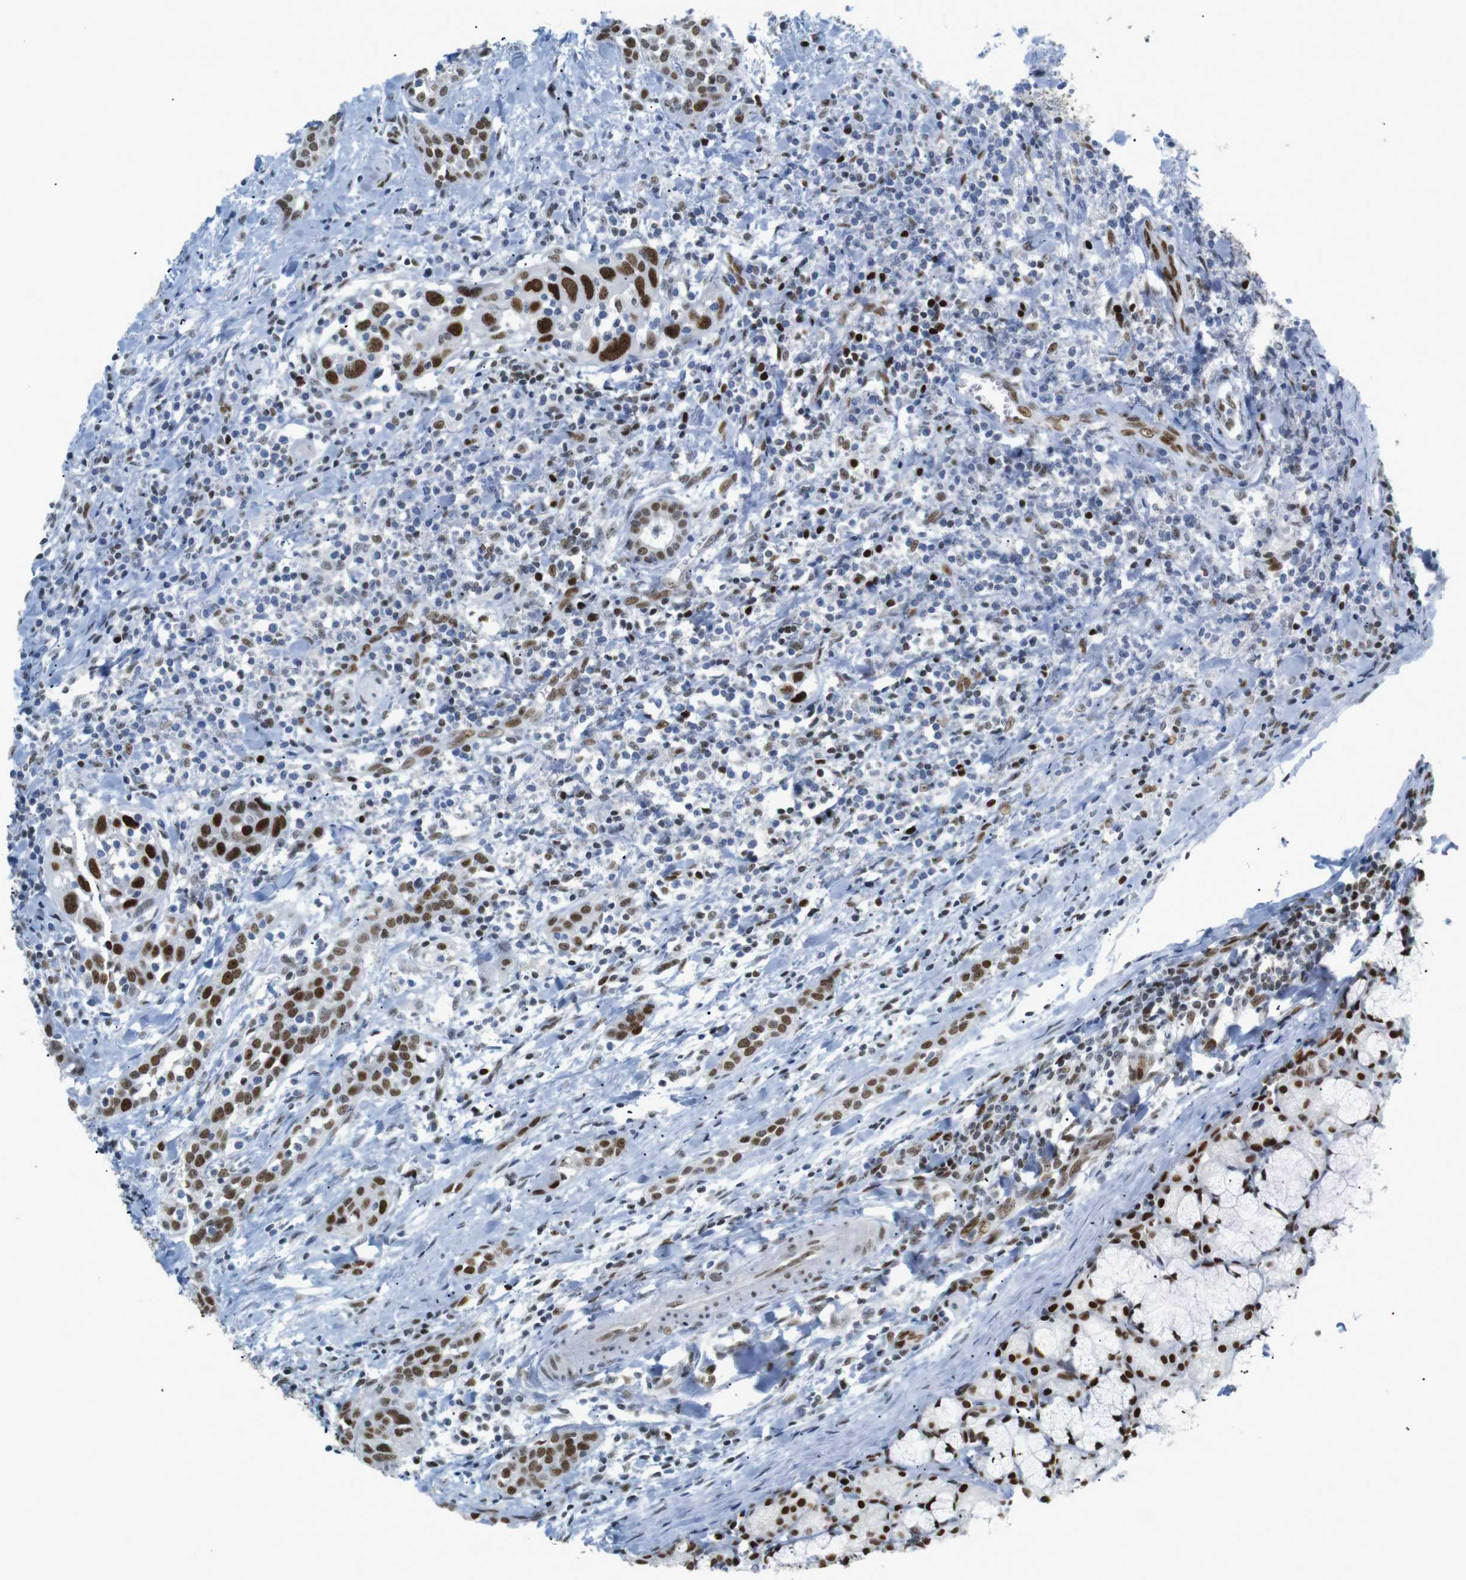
{"staining": {"intensity": "strong", "quantity": ">75%", "location": "nuclear"}, "tissue": "head and neck cancer", "cell_type": "Tumor cells", "image_type": "cancer", "snomed": [{"axis": "morphology", "description": "Squamous cell carcinoma, NOS"}, {"axis": "topography", "description": "Oral tissue"}, {"axis": "topography", "description": "Head-Neck"}], "caption": "Brown immunohistochemical staining in head and neck cancer (squamous cell carcinoma) reveals strong nuclear expression in approximately >75% of tumor cells. (DAB (3,3'-diaminobenzidine) = brown stain, brightfield microscopy at high magnification).", "gene": "RIOX2", "patient": {"sex": "female", "age": 50}}